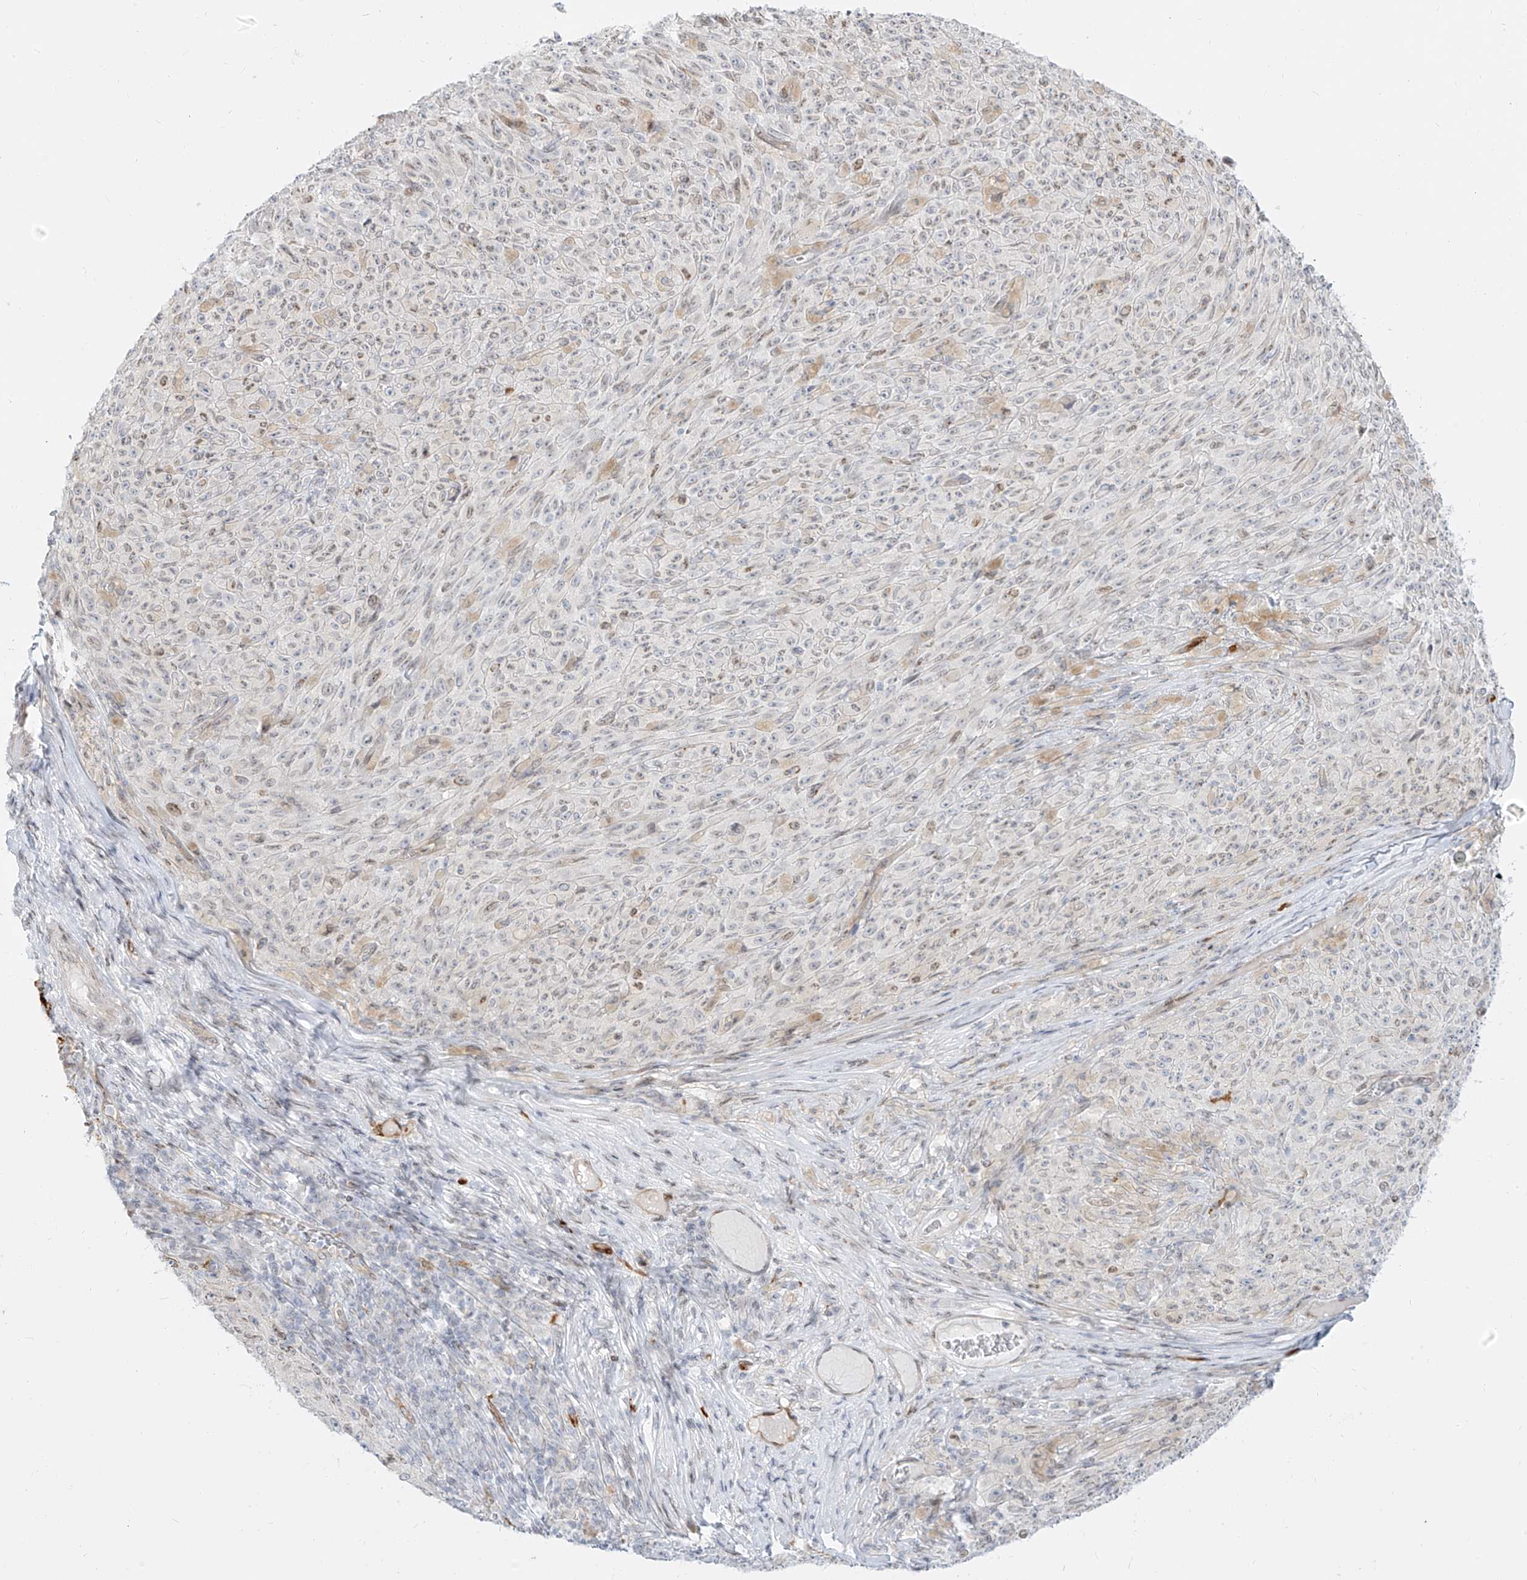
{"staining": {"intensity": "negative", "quantity": "none", "location": "none"}, "tissue": "melanoma", "cell_type": "Tumor cells", "image_type": "cancer", "snomed": [{"axis": "morphology", "description": "Malignant melanoma, NOS"}, {"axis": "topography", "description": "Skin"}], "caption": "Immunohistochemistry (IHC) photomicrograph of melanoma stained for a protein (brown), which reveals no staining in tumor cells.", "gene": "NHSL1", "patient": {"sex": "female", "age": 82}}